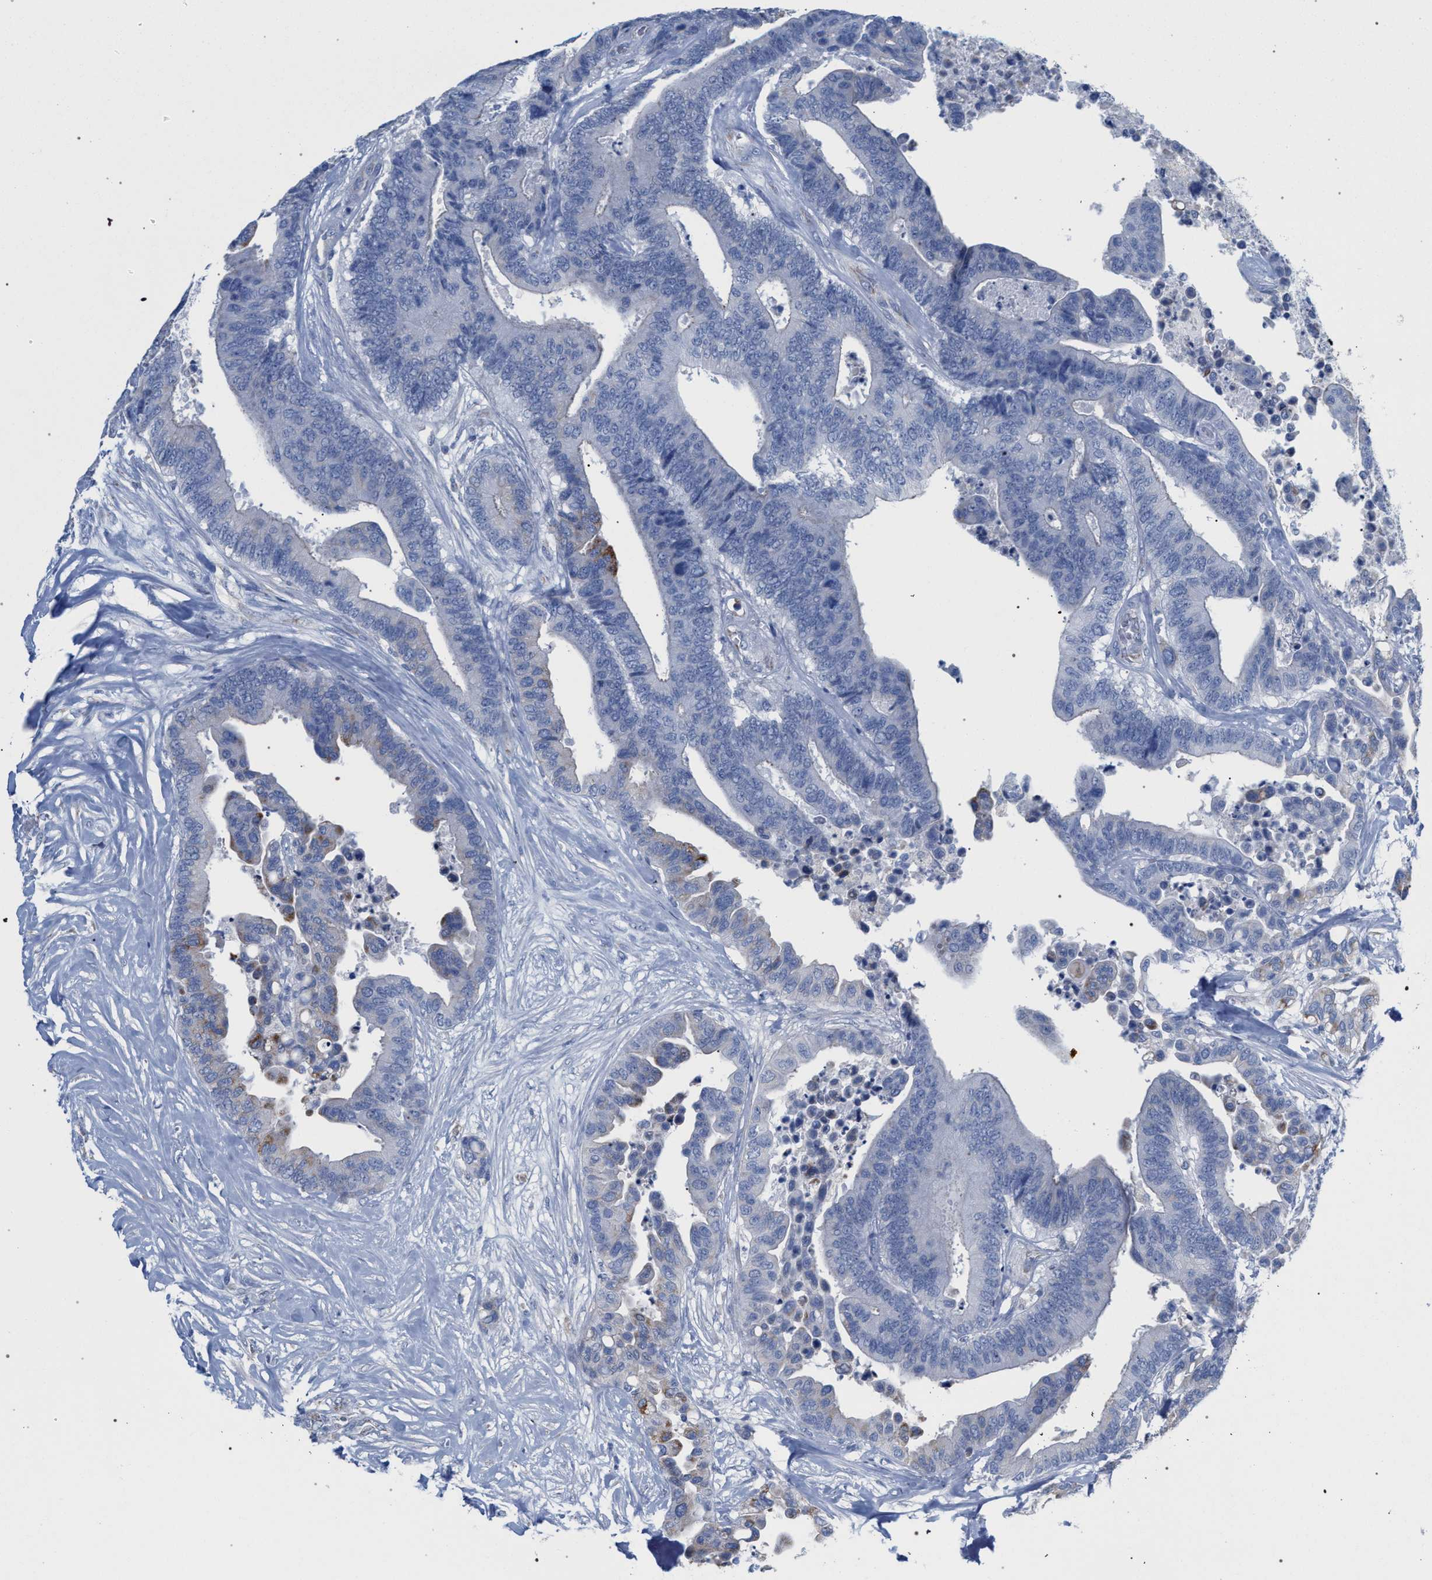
{"staining": {"intensity": "weak", "quantity": "<25%", "location": "cytoplasmic/membranous"}, "tissue": "colorectal cancer", "cell_type": "Tumor cells", "image_type": "cancer", "snomed": [{"axis": "morphology", "description": "Normal tissue, NOS"}, {"axis": "morphology", "description": "Adenocarcinoma, NOS"}, {"axis": "topography", "description": "Colon"}], "caption": "IHC micrograph of human adenocarcinoma (colorectal) stained for a protein (brown), which shows no staining in tumor cells. (DAB immunohistochemistry (IHC) with hematoxylin counter stain).", "gene": "ECI2", "patient": {"sex": "male", "age": 82}}